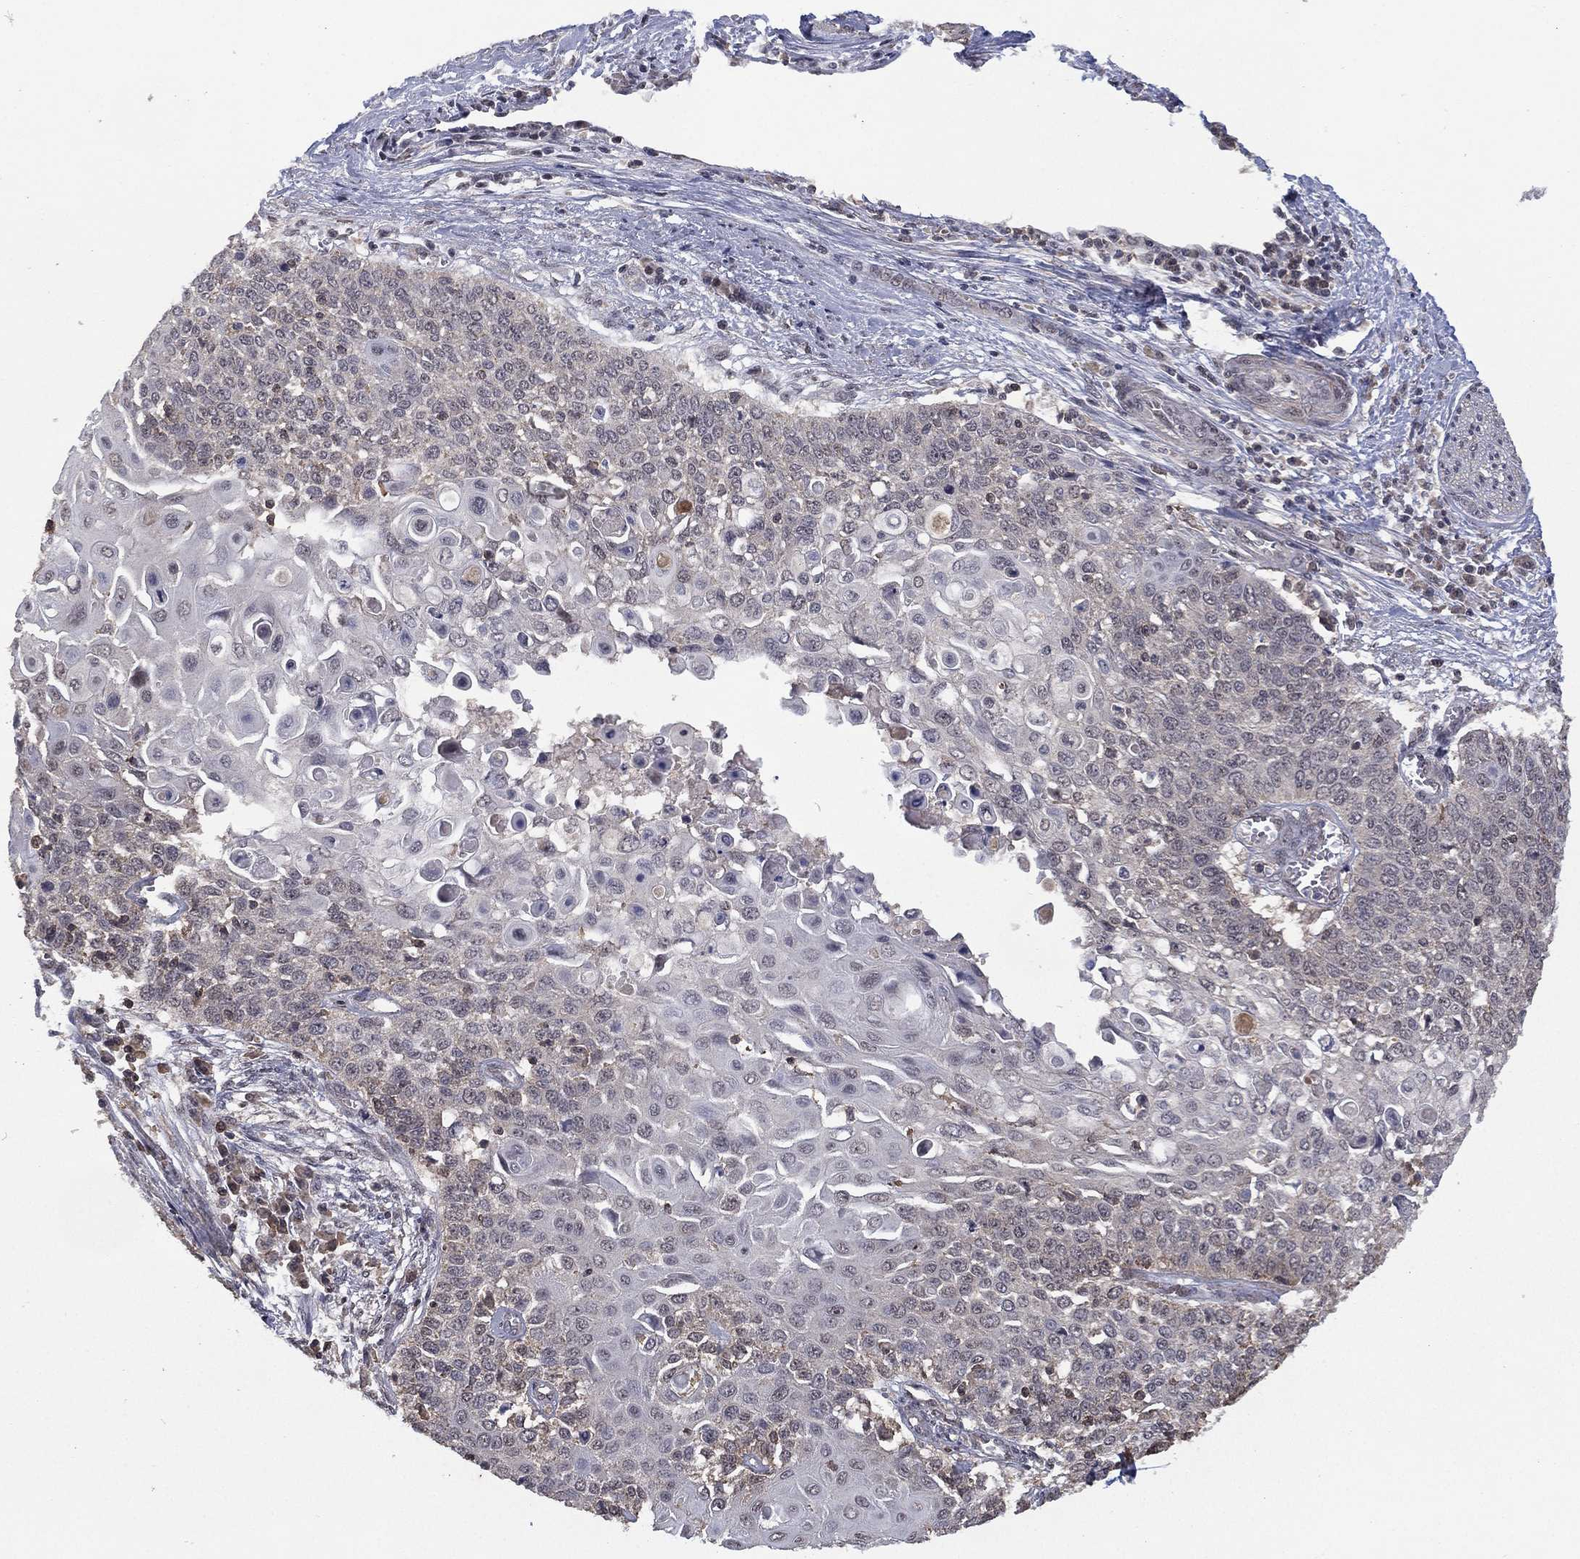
{"staining": {"intensity": "negative", "quantity": "none", "location": "none"}, "tissue": "cervical cancer", "cell_type": "Tumor cells", "image_type": "cancer", "snomed": [{"axis": "morphology", "description": "Squamous cell carcinoma, NOS"}, {"axis": "topography", "description": "Cervix"}], "caption": "Tumor cells show no significant protein staining in cervical squamous cell carcinoma.", "gene": "NELFCD", "patient": {"sex": "female", "age": 39}}